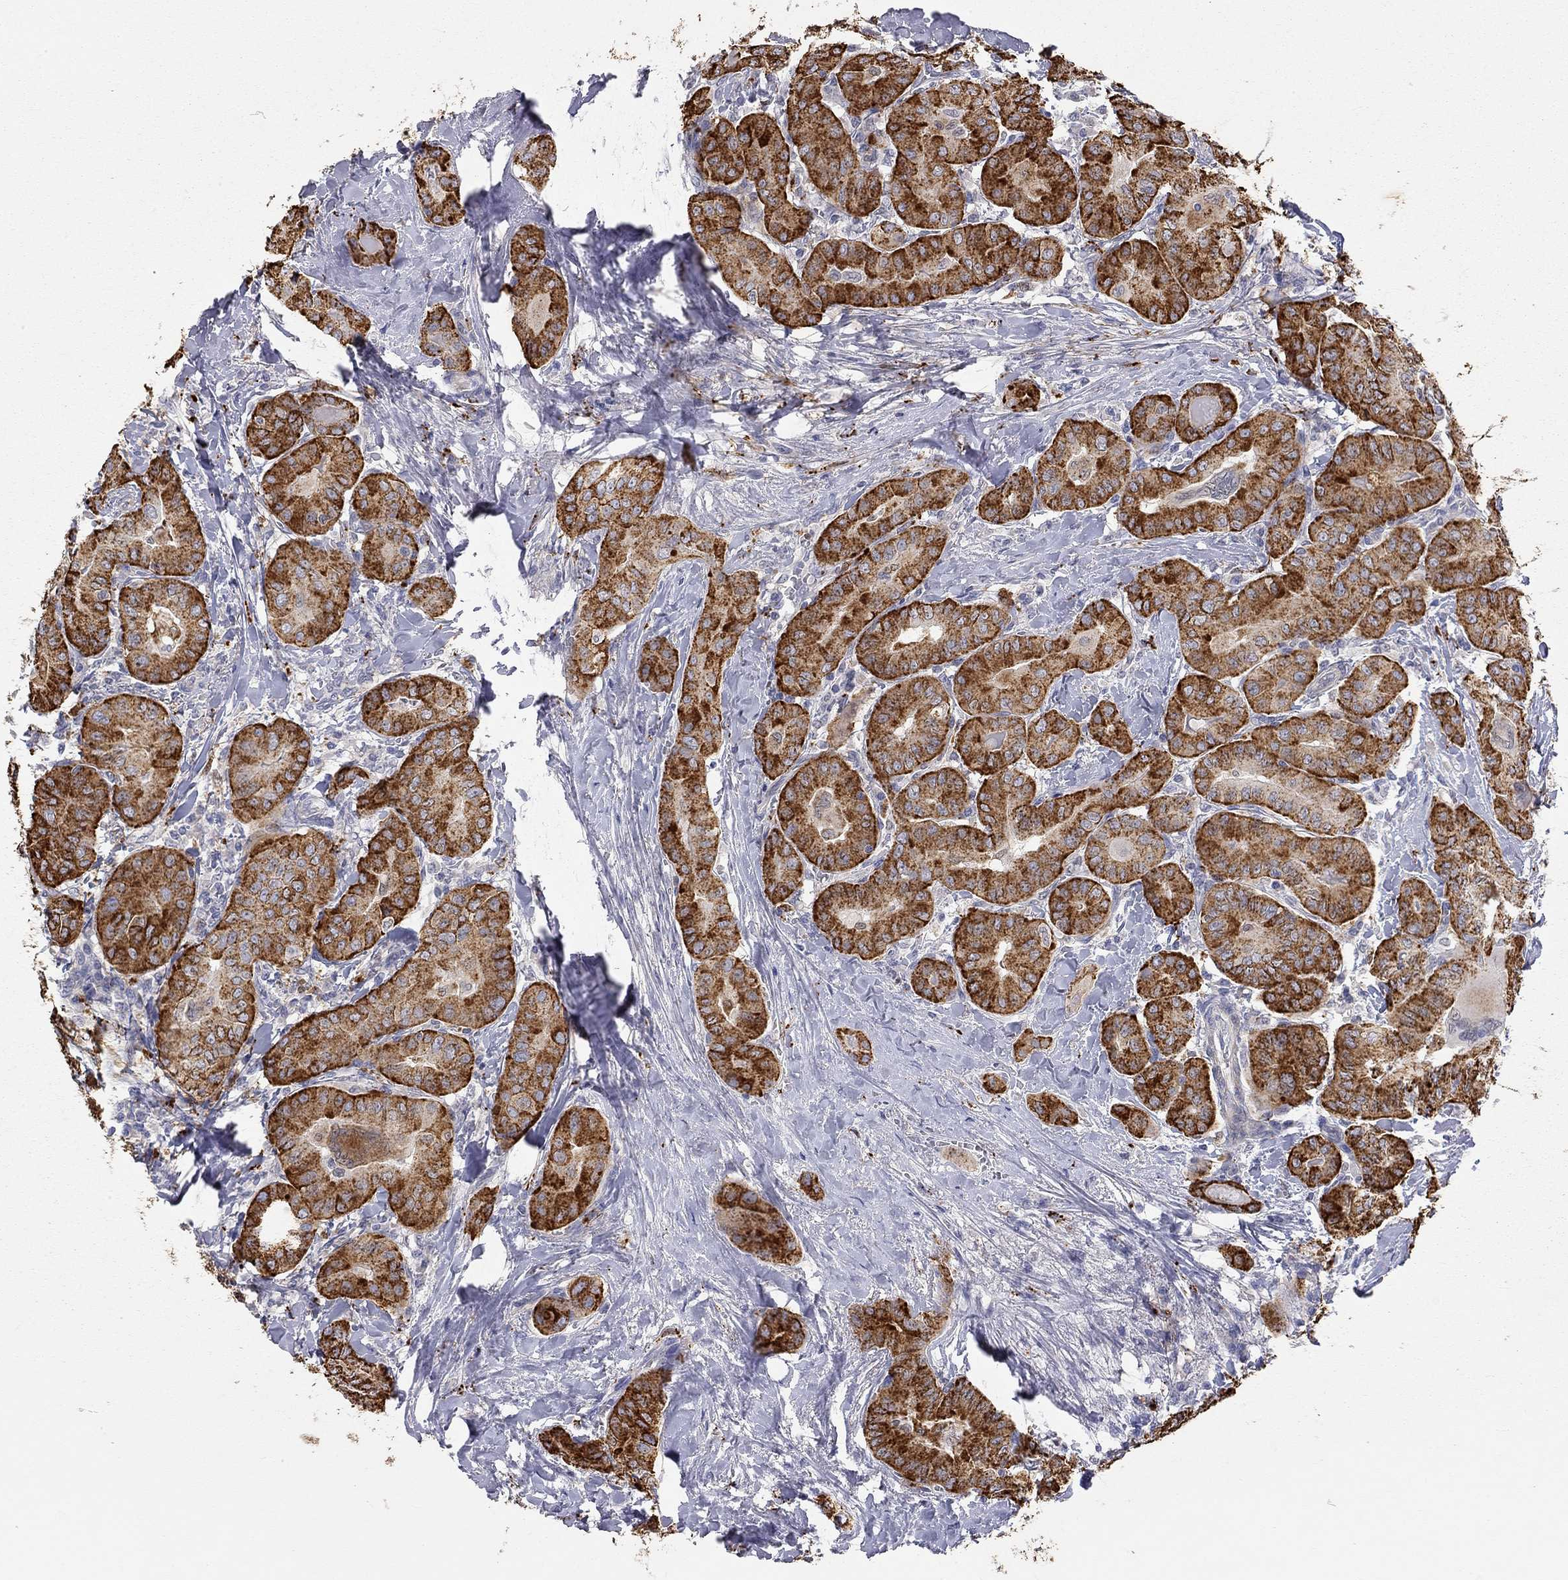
{"staining": {"intensity": "strong", "quantity": ">75%", "location": "cytoplasmic/membranous"}, "tissue": "thyroid cancer", "cell_type": "Tumor cells", "image_type": "cancer", "snomed": [{"axis": "morphology", "description": "Papillary adenocarcinoma, NOS"}, {"axis": "topography", "description": "Thyroid gland"}], "caption": "A photomicrograph of thyroid cancer stained for a protein reveals strong cytoplasmic/membranous brown staining in tumor cells.", "gene": "PAPSS2", "patient": {"sex": "female", "age": 37}}